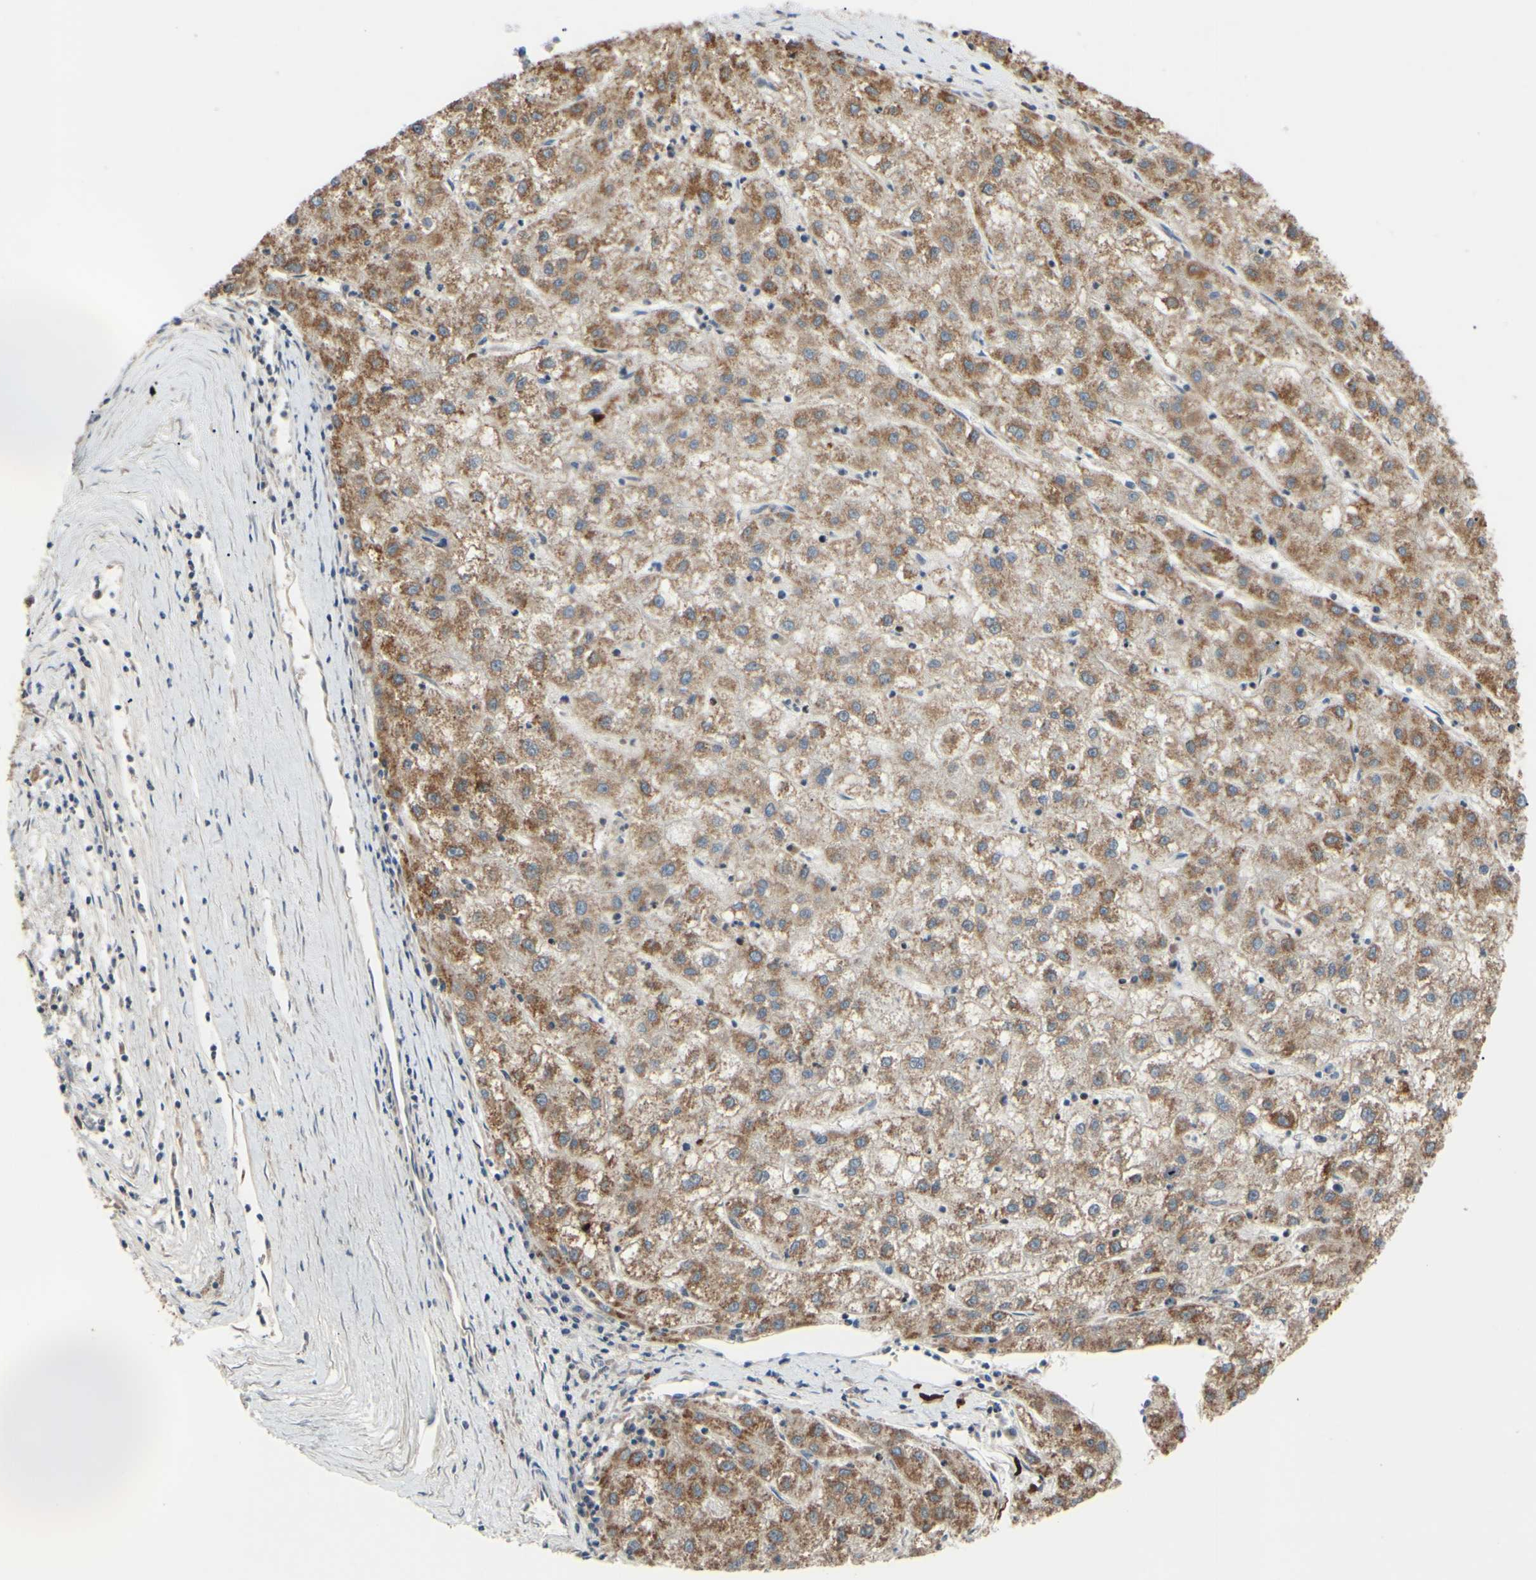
{"staining": {"intensity": "moderate", "quantity": ">75%", "location": "cytoplasmic/membranous"}, "tissue": "liver cancer", "cell_type": "Tumor cells", "image_type": "cancer", "snomed": [{"axis": "morphology", "description": "Carcinoma, Hepatocellular, NOS"}, {"axis": "topography", "description": "Liver"}], "caption": "Liver cancer (hepatocellular carcinoma) was stained to show a protein in brown. There is medium levels of moderate cytoplasmic/membranous positivity in approximately >75% of tumor cells. (brown staining indicates protein expression, while blue staining denotes nuclei).", "gene": "SP4", "patient": {"sex": "male", "age": 72}}